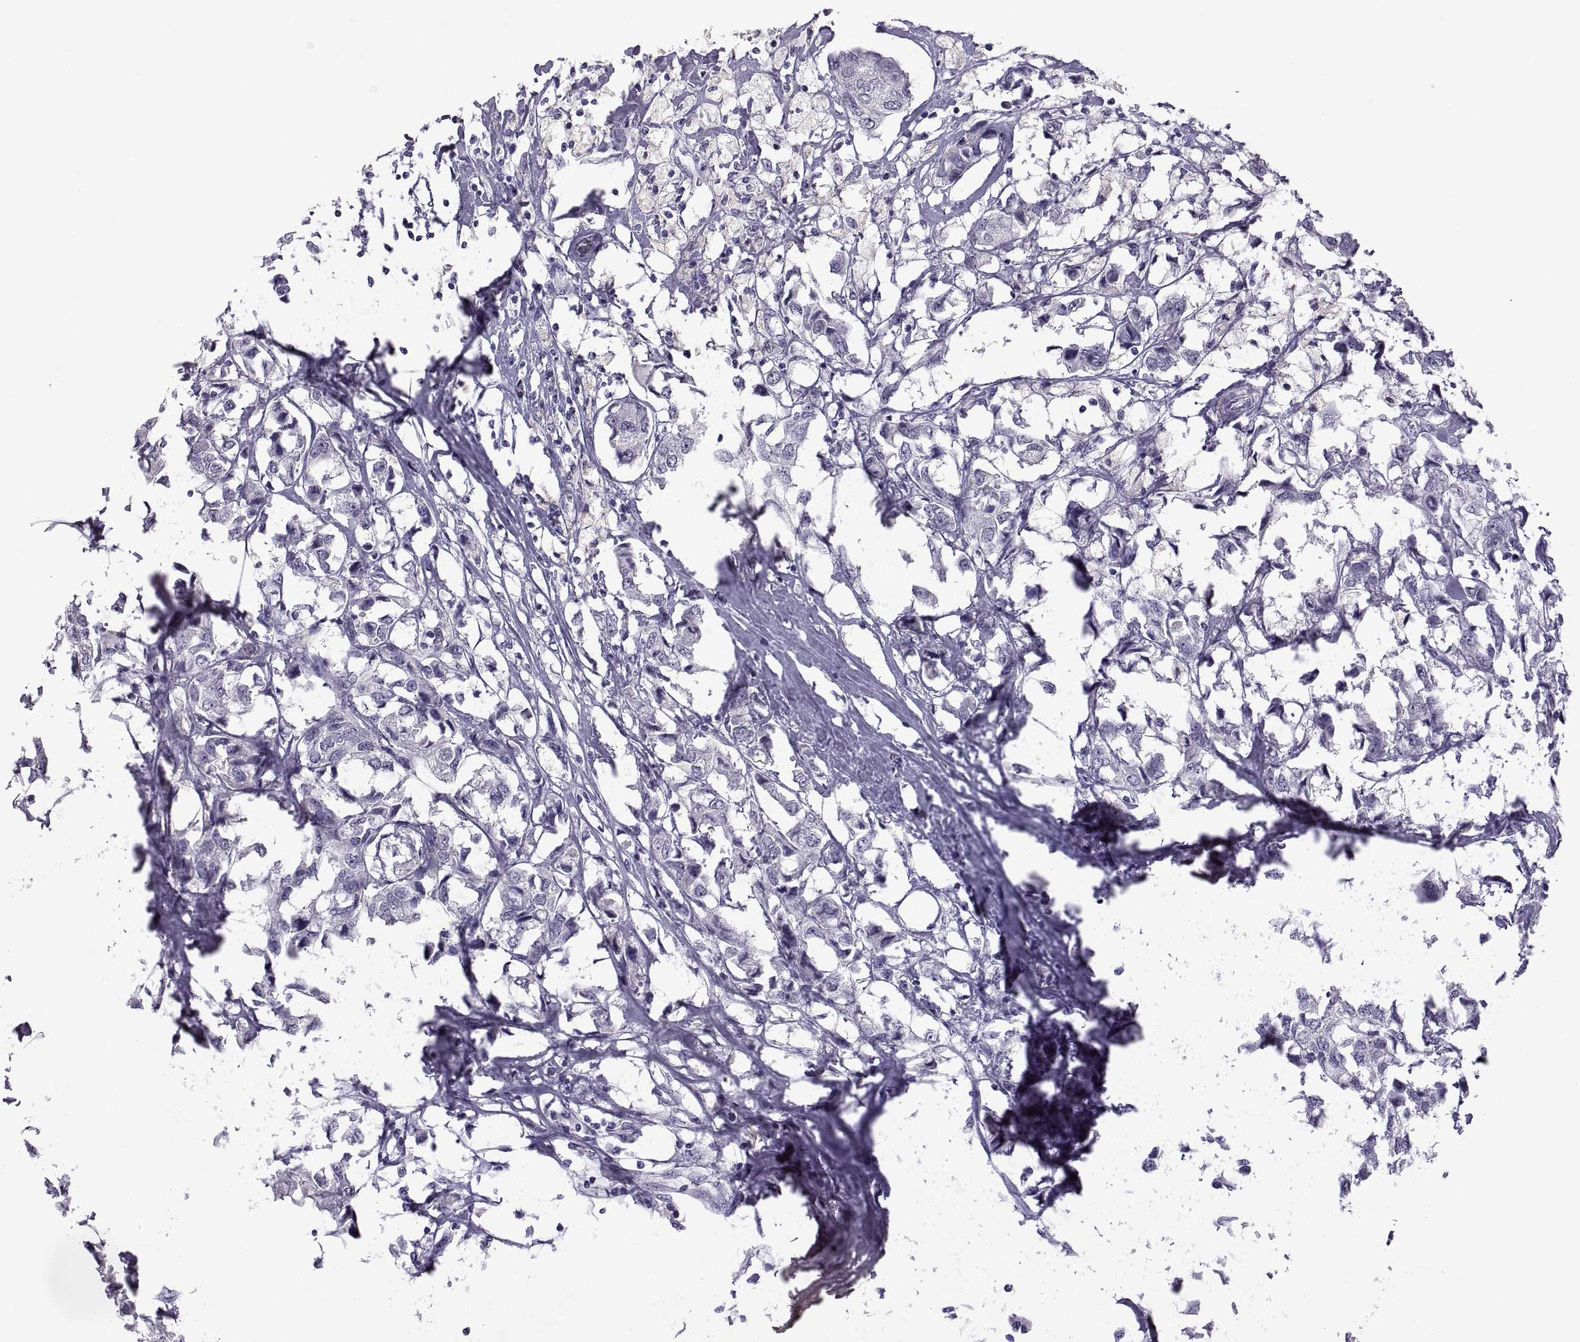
{"staining": {"intensity": "negative", "quantity": "none", "location": "none"}, "tissue": "breast cancer", "cell_type": "Tumor cells", "image_type": "cancer", "snomed": [{"axis": "morphology", "description": "Duct carcinoma"}, {"axis": "topography", "description": "Breast"}], "caption": "The histopathology image demonstrates no staining of tumor cells in invasive ductal carcinoma (breast).", "gene": "RDM1", "patient": {"sex": "female", "age": 80}}